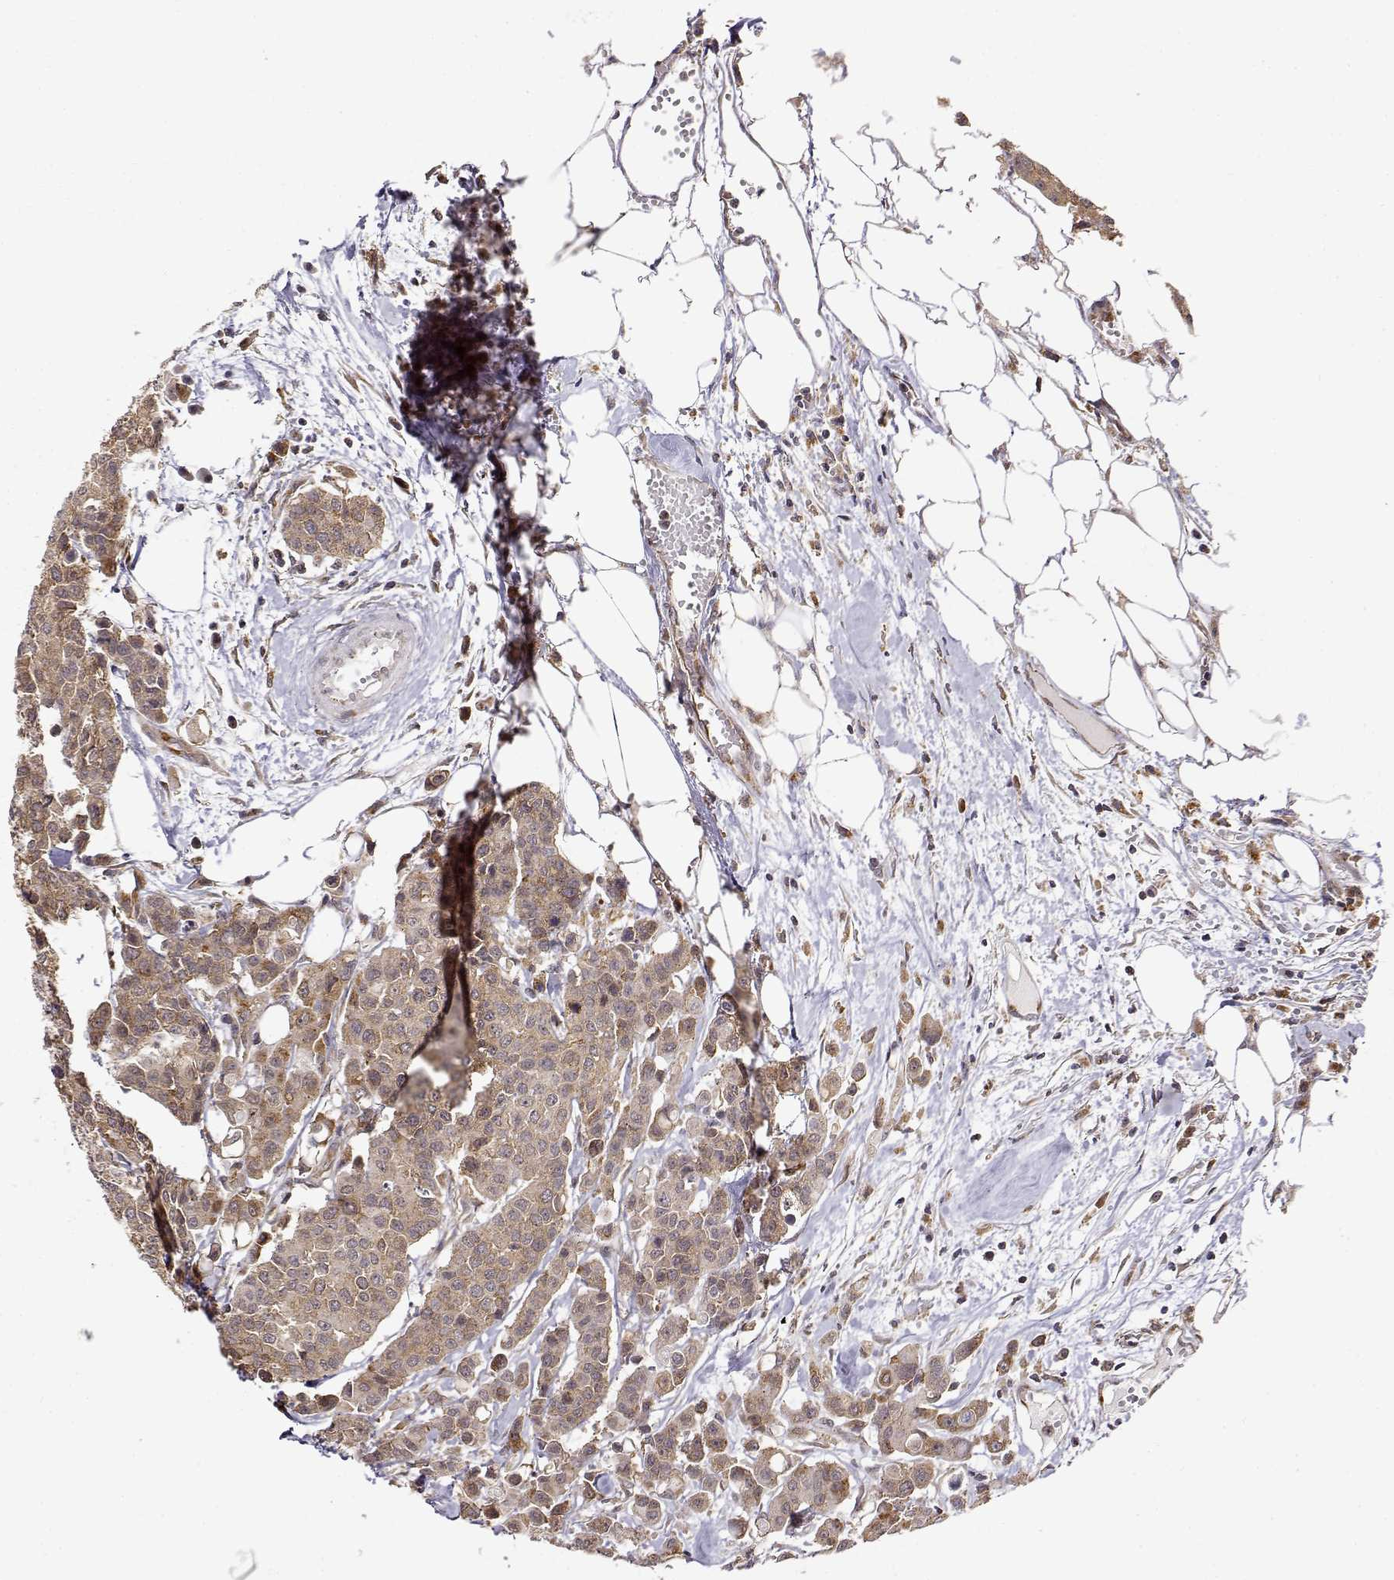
{"staining": {"intensity": "weak", "quantity": ">75%", "location": "cytoplasmic/membranous"}, "tissue": "carcinoid", "cell_type": "Tumor cells", "image_type": "cancer", "snomed": [{"axis": "morphology", "description": "Carcinoid, malignant, NOS"}, {"axis": "topography", "description": "Colon"}], "caption": "Protein expression analysis of carcinoid reveals weak cytoplasmic/membranous expression in approximately >75% of tumor cells. The protein is stained brown, and the nuclei are stained in blue (DAB IHC with brightfield microscopy, high magnification).", "gene": "RNF13", "patient": {"sex": "male", "age": 81}}